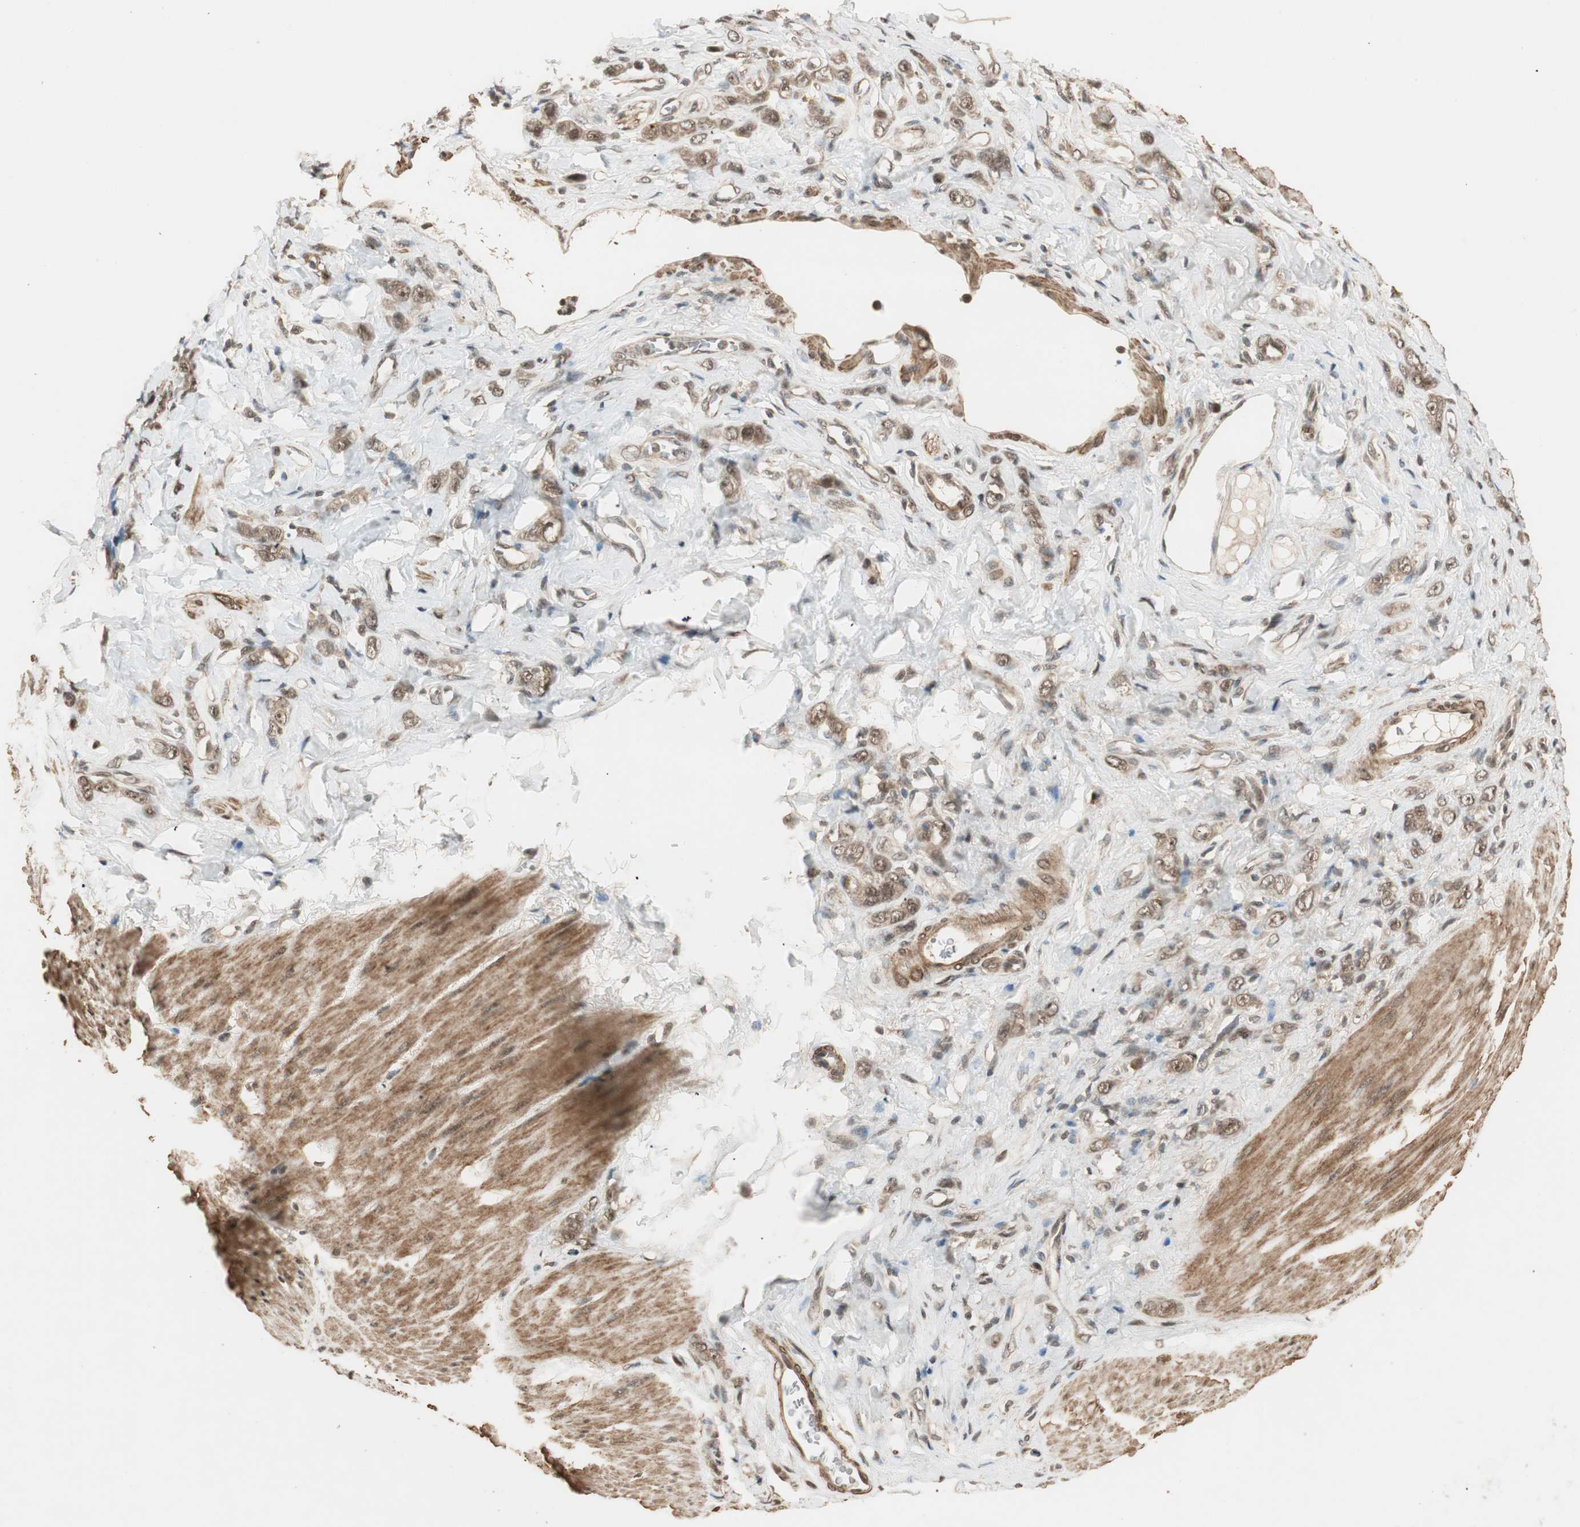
{"staining": {"intensity": "moderate", "quantity": ">75%", "location": "cytoplasmic/membranous,nuclear"}, "tissue": "stomach cancer", "cell_type": "Tumor cells", "image_type": "cancer", "snomed": [{"axis": "morphology", "description": "Adenocarcinoma, NOS"}, {"axis": "topography", "description": "Stomach"}], "caption": "A high-resolution histopathology image shows immunohistochemistry staining of stomach adenocarcinoma, which exhibits moderate cytoplasmic/membranous and nuclear positivity in about >75% of tumor cells. (DAB = brown stain, brightfield microscopy at high magnification).", "gene": "ZSCAN31", "patient": {"sex": "male", "age": 82}}